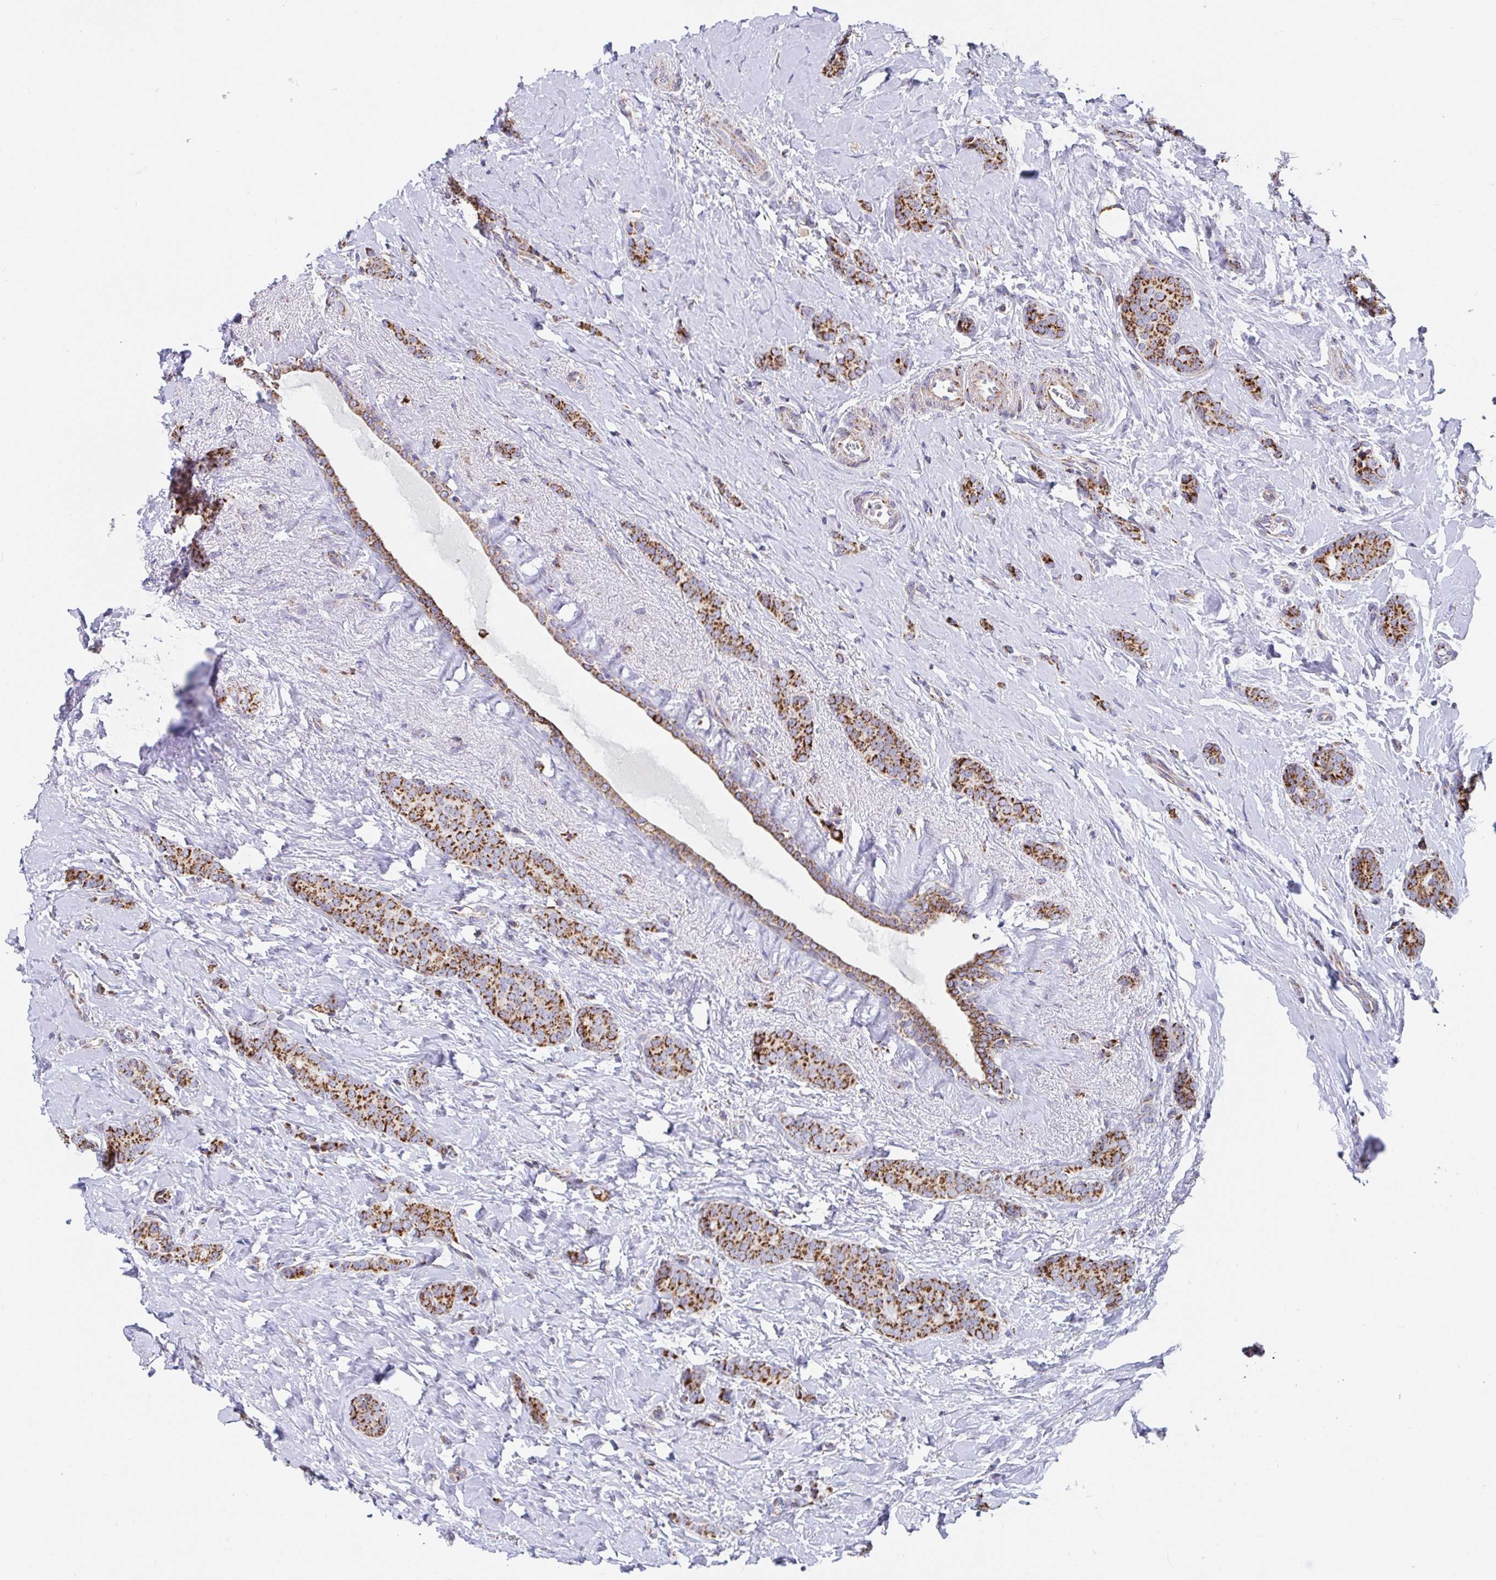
{"staining": {"intensity": "moderate", "quantity": ">75%", "location": "cytoplasmic/membranous"}, "tissue": "breast cancer", "cell_type": "Tumor cells", "image_type": "cancer", "snomed": [{"axis": "morphology", "description": "Normal tissue, NOS"}, {"axis": "morphology", "description": "Duct carcinoma"}, {"axis": "topography", "description": "Breast"}], "caption": "Tumor cells demonstrate medium levels of moderate cytoplasmic/membranous staining in about >75% of cells in human breast cancer. (DAB (3,3'-diaminobenzidine) = brown stain, brightfield microscopy at high magnification).", "gene": "ATP5MJ", "patient": {"sex": "female", "age": 77}}